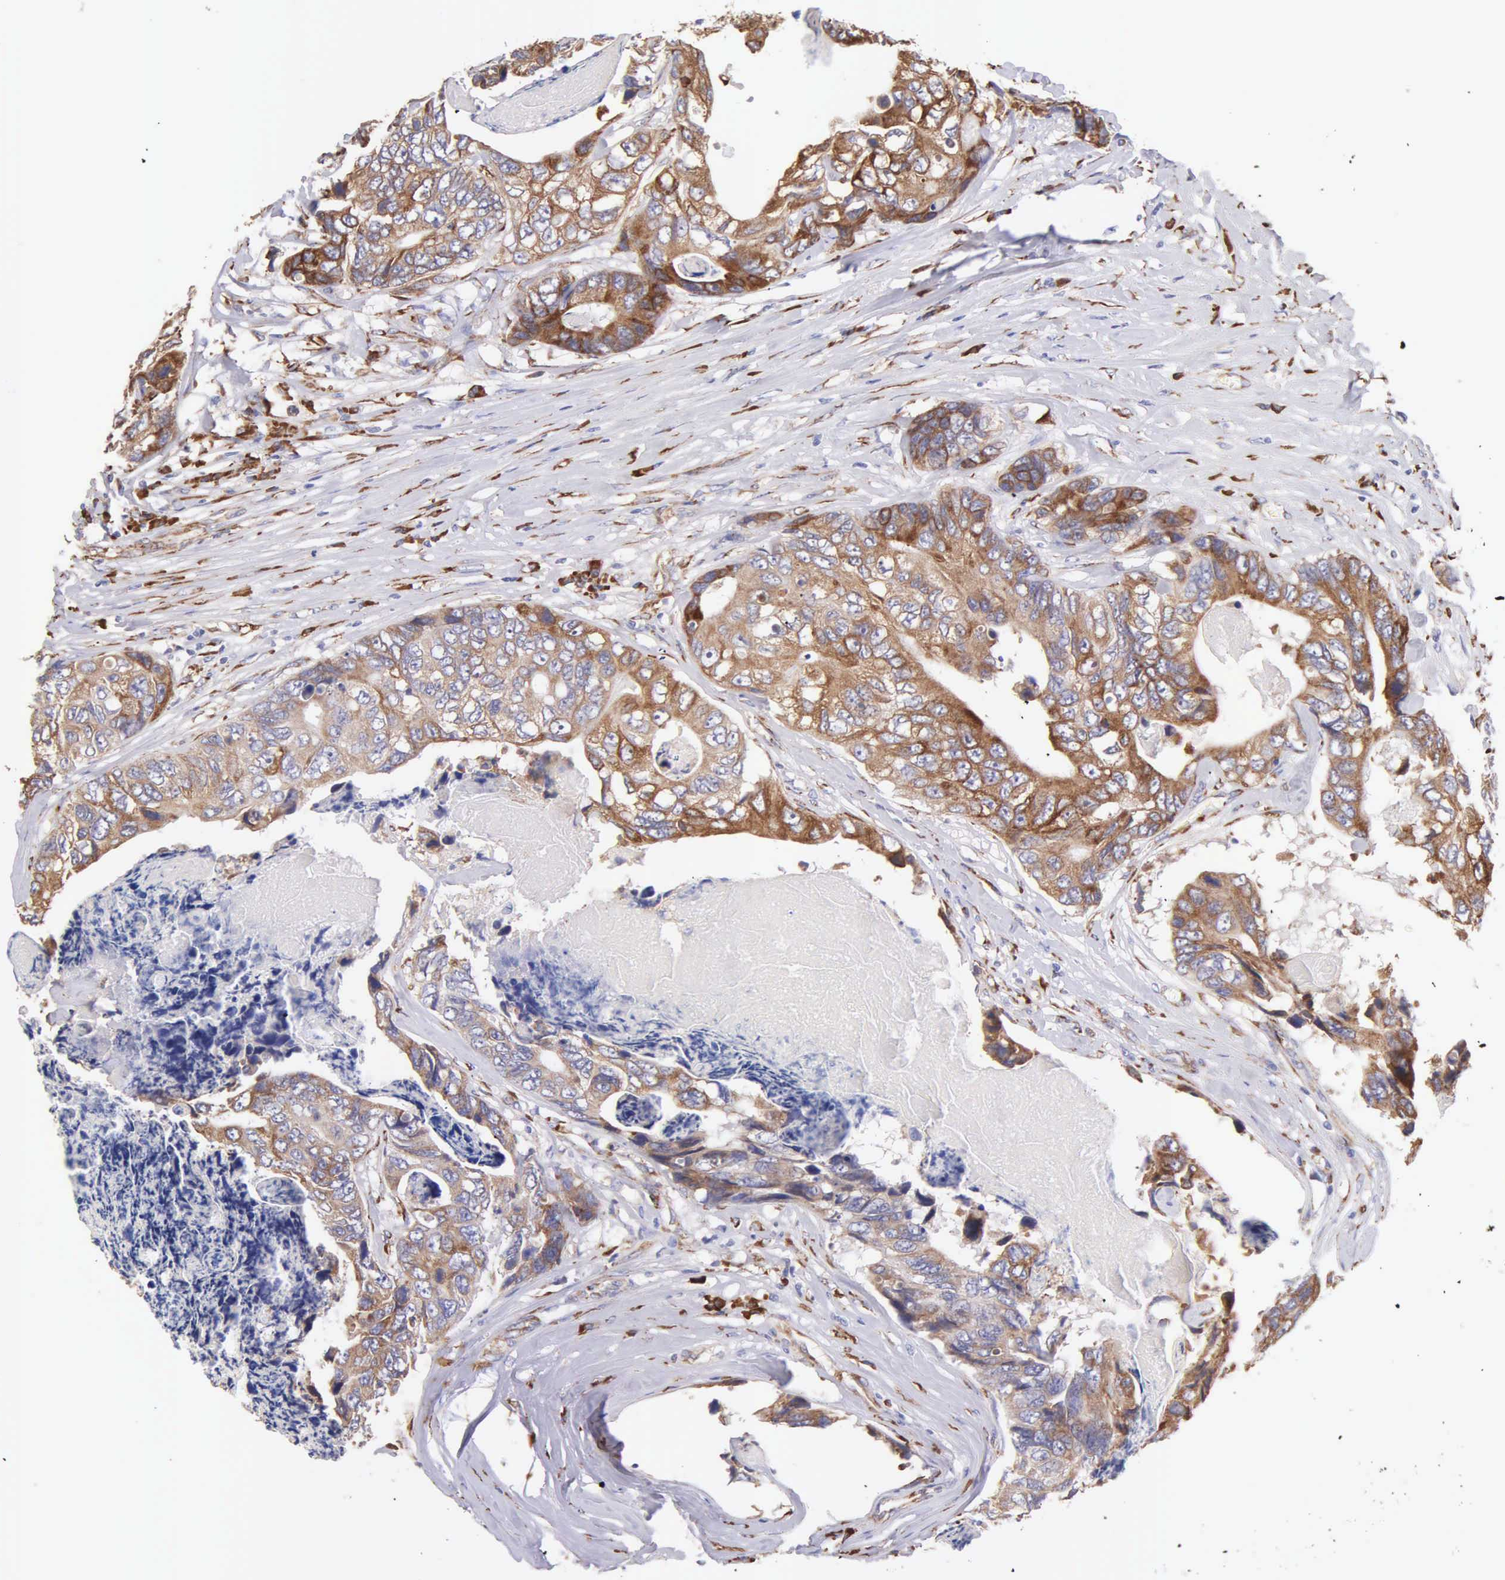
{"staining": {"intensity": "moderate", "quantity": ">75%", "location": "cytoplasmic/membranous"}, "tissue": "colorectal cancer", "cell_type": "Tumor cells", "image_type": "cancer", "snomed": [{"axis": "morphology", "description": "Adenocarcinoma, NOS"}, {"axis": "topography", "description": "Colon"}], "caption": "An IHC photomicrograph of tumor tissue is shown. Protein staining in brown shows moderate cytoplasmic/membranous positivity in colorectal cancer within tumor cells. (IHC, brightfield microscopy, high magnification).", "gene": "CKAP4", "patient": {"sex": "female", "age": 86}}